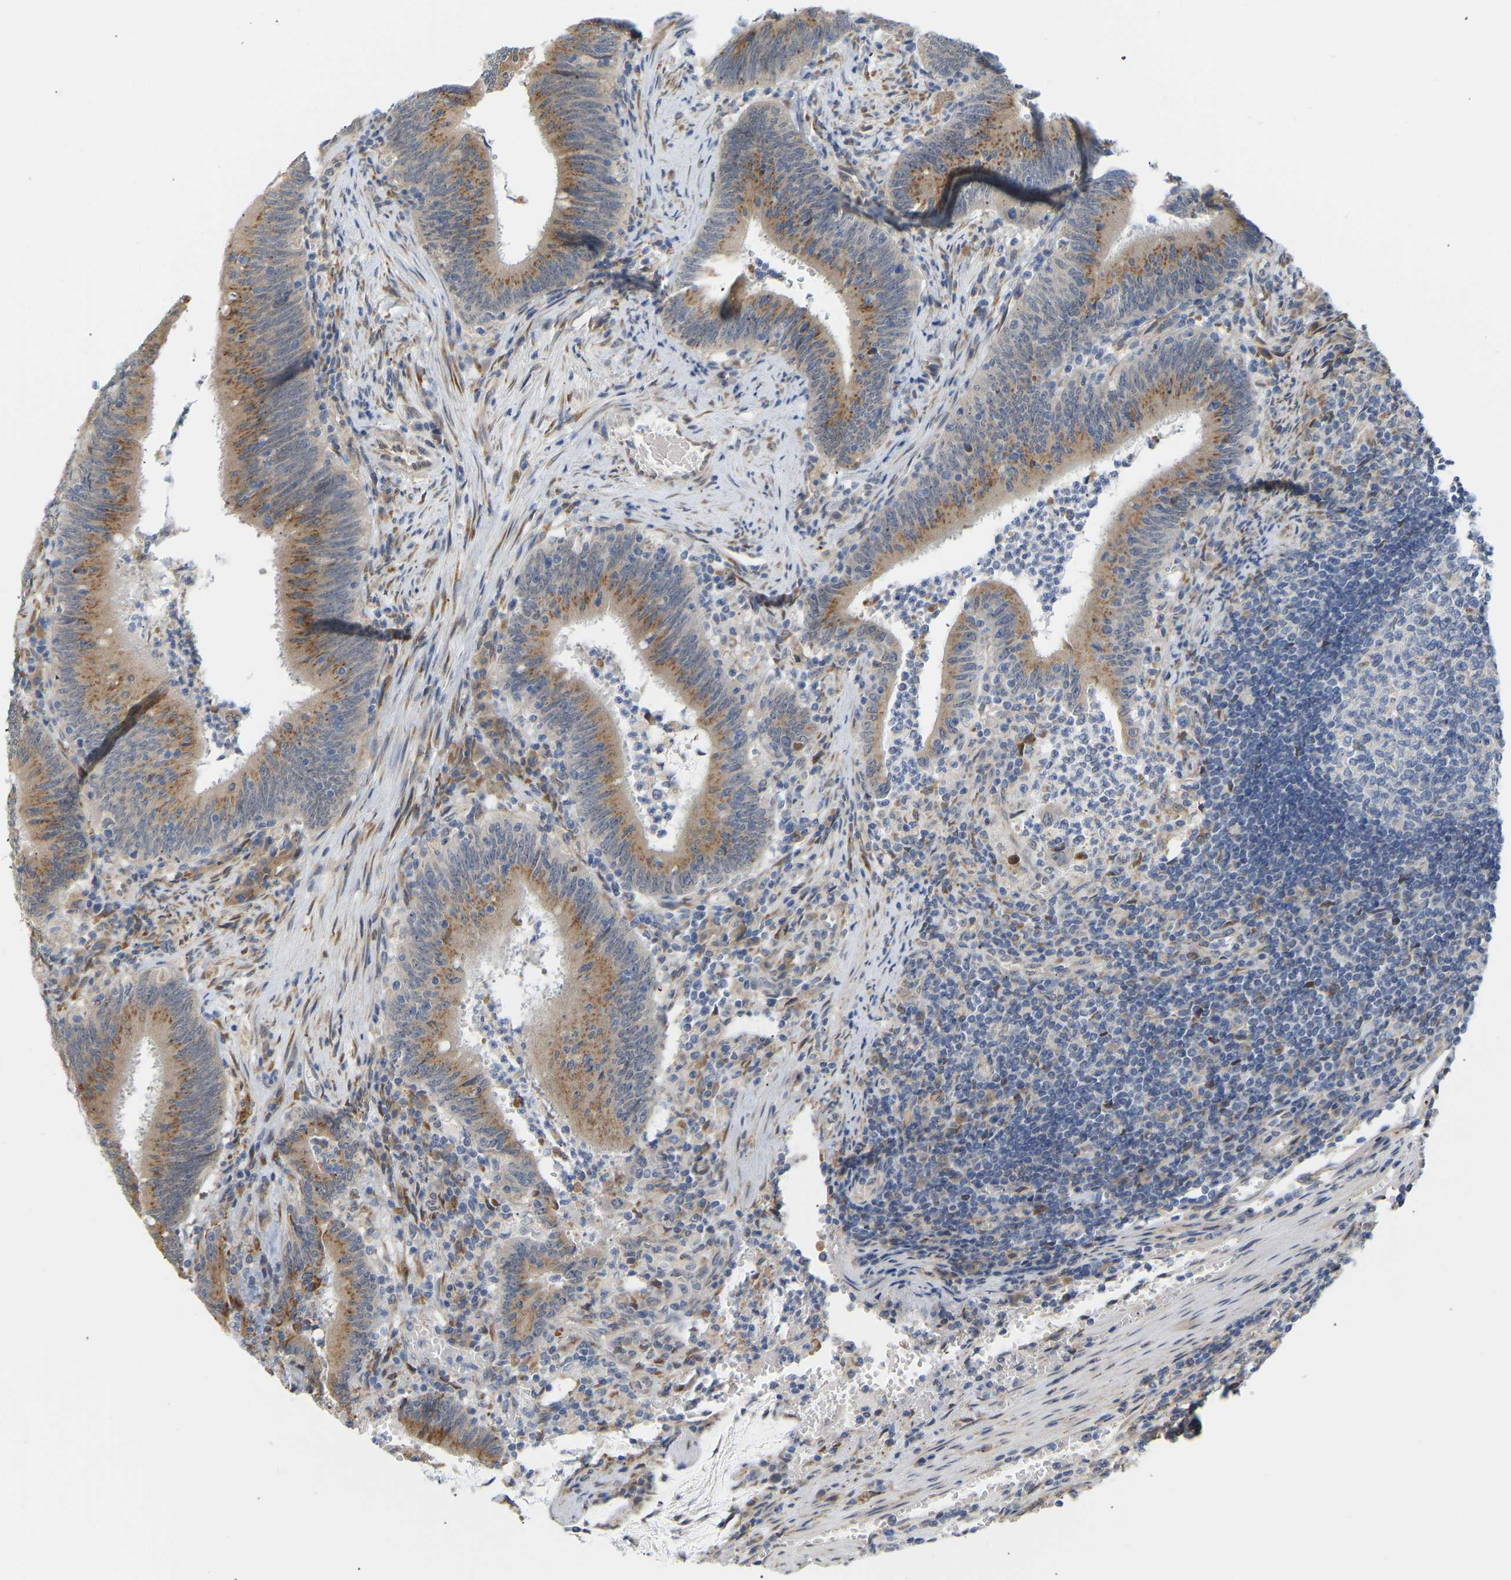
{"staining": {"intensity": "moderate", "quantity": ">75%", "location": "cytoplasmic/membranous"}, "tissue": "colorectal cancer", "cell_type": "Tumor cells", "image_type": "cancer", "snomed": [{"axis": "morphology", "description": "Normal tissue, NOS"}, {"axis": "morphology", "description": "Adenocarcinoma, NOS"}, {"axis": "topography", "description": "Rectum"}], "caption": "IHC (DAB (3,3'-diaminobenzidine)) staining of colorectal cancer (adenocarcinoma) demonstrates moderate cytoplasmic/membranous protein staining in approximately >75% of tumor cells.", "gene": "BEND3", "patient": {"sex": "female", "age": 66}}